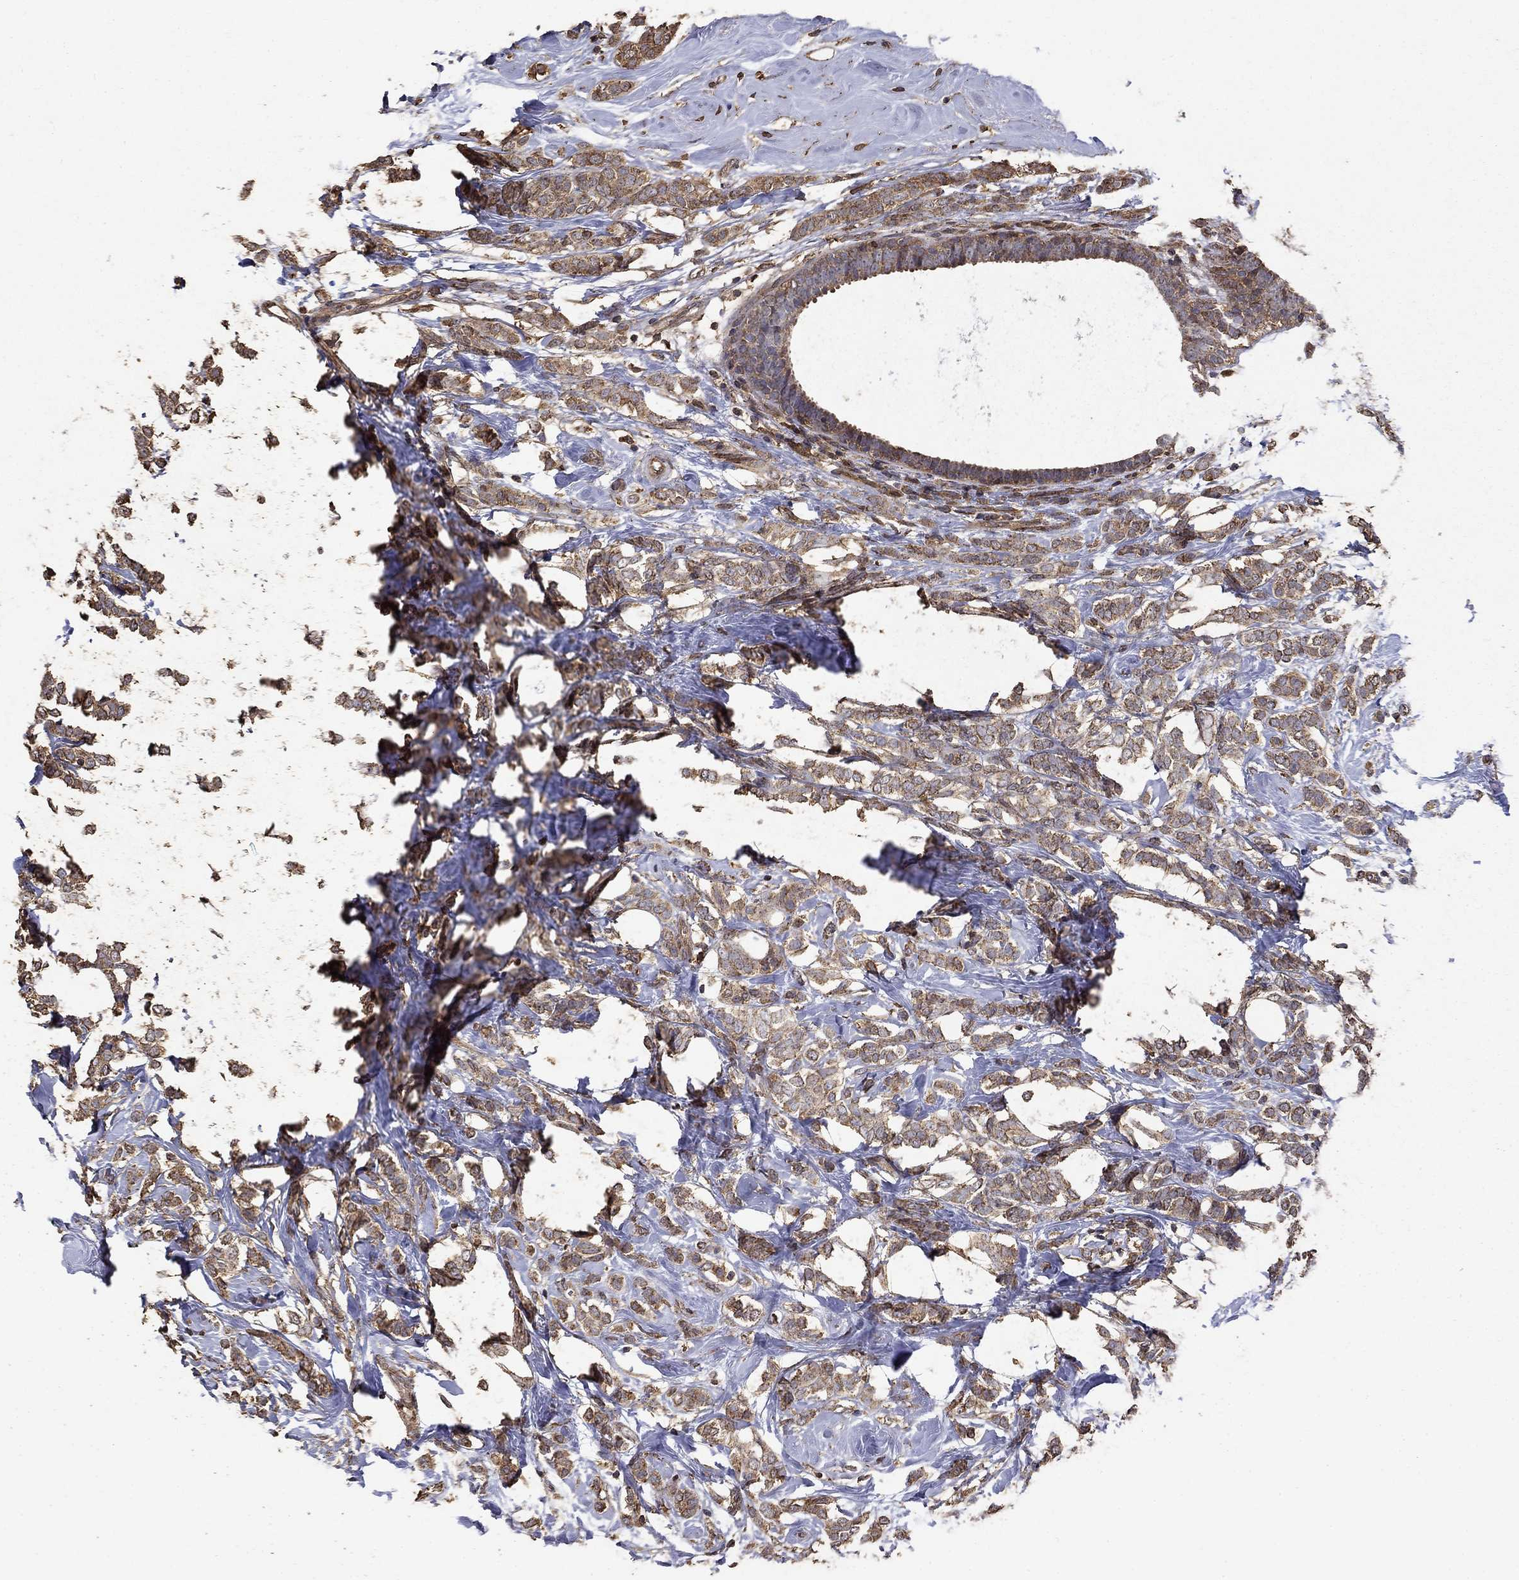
{"staining": {"intensity": "moderate", "quantity": "25%-75%", "location": "cytoplasmic/membranous"}, "tissue": "breast cancer", "cell_type": "Tumor cells", "image_type": "cancer", "snomed": [{"axis": "morphology", "description": "Lobular carcinoma"}, {"axis": "topography", "description": "Breast"}], "caption": "Moderate cytoplasmic/membranous expression for a protein is present in about 25%-75% of tumor cells of lobular carcinoma (breast) using immunohistochemistry.", "gene": "IFRD1", "patient": {"sex": "female", "age": 49}}